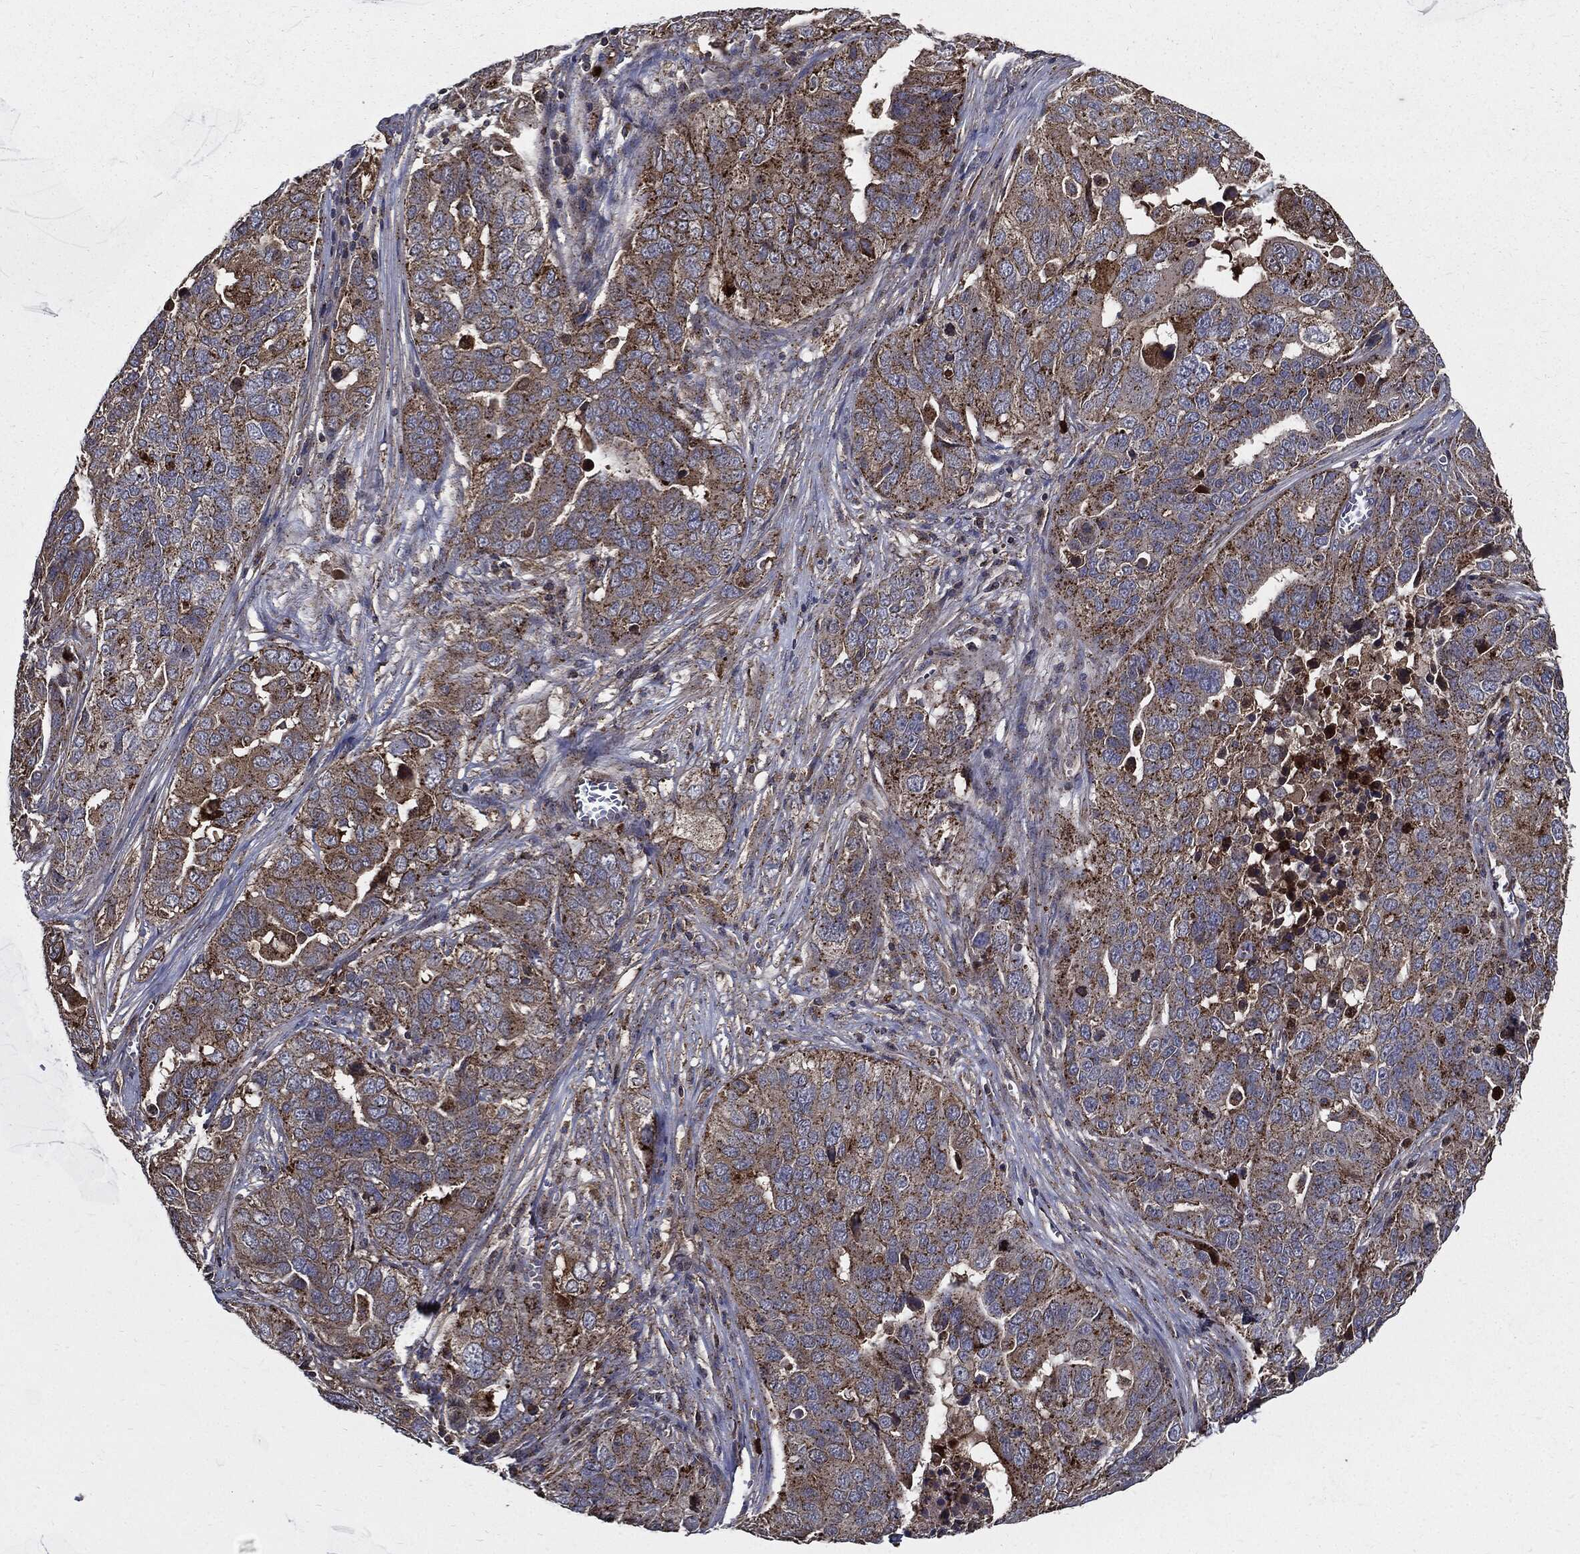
{"staining": {"intensity": "moderate", "quantity": "25%-75%", "location": "cytoplasmic/membranous"}, "tissue": "ovarian cancer", "cell_type": "Tumor cells", "image_type": "cancer", "snomed": [{"axis": "morphology", "description": "Carcinoma, endometroid"}, {"axis": "topography", "description": "Soft tissue"}, {"axis": "topography", "description": "Ovary"}], "caption": "IHC of human ovarian endometroid carcinoma reveals medium levels of moderate cytoplasmic/membranous expression in about 25%-75% of tumor cells. (Stains: DAB (3,3'-diaminobenzidine) in brown, nuclei in blue, Microscopy: brightfield microscopy at high magnification).", "gene": "PDCD6IP", "patient": {"sex": "female", "age": 52}}